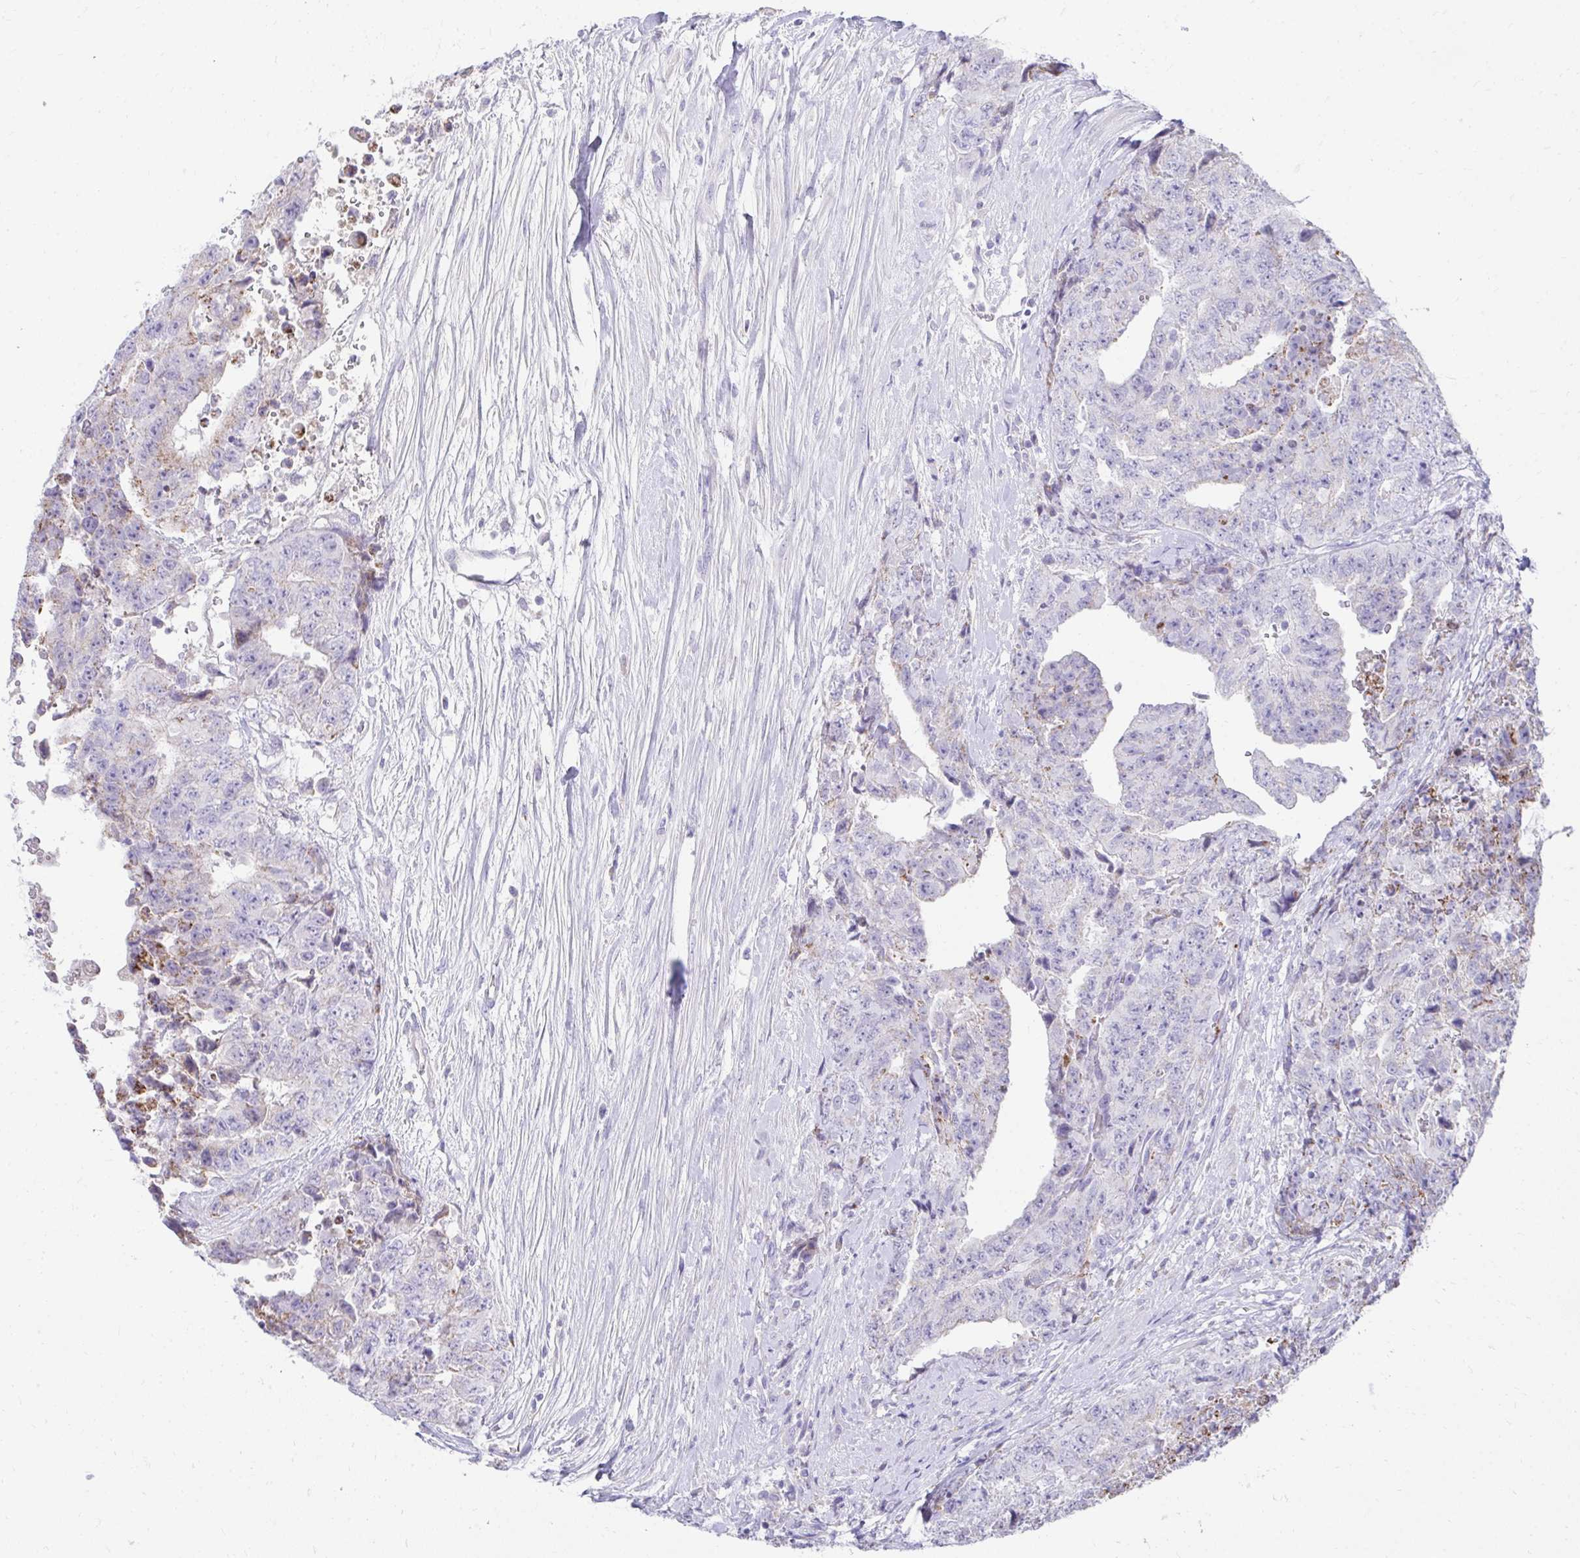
{"staining": {"intensity": "weak", "quantity": "<25%", "location": "cytoplasmic/membranous"}, "tissue": "testis cancer", "cell_type": "Tumor cells", "image_type": "cancer", "snomed": [{"axis": "morphology", "description": "Carcinoma, Embryonal, NOS"}, {"axis": "topography", "description": "Testis"}], "caption": "DAB immunohistochemical staining of human testis cancer (embryonal carcinoma) reveals no significant expression in tumor cells.", "gene": "PRRG3", "patient": {"sex": "male", "age": 24}}